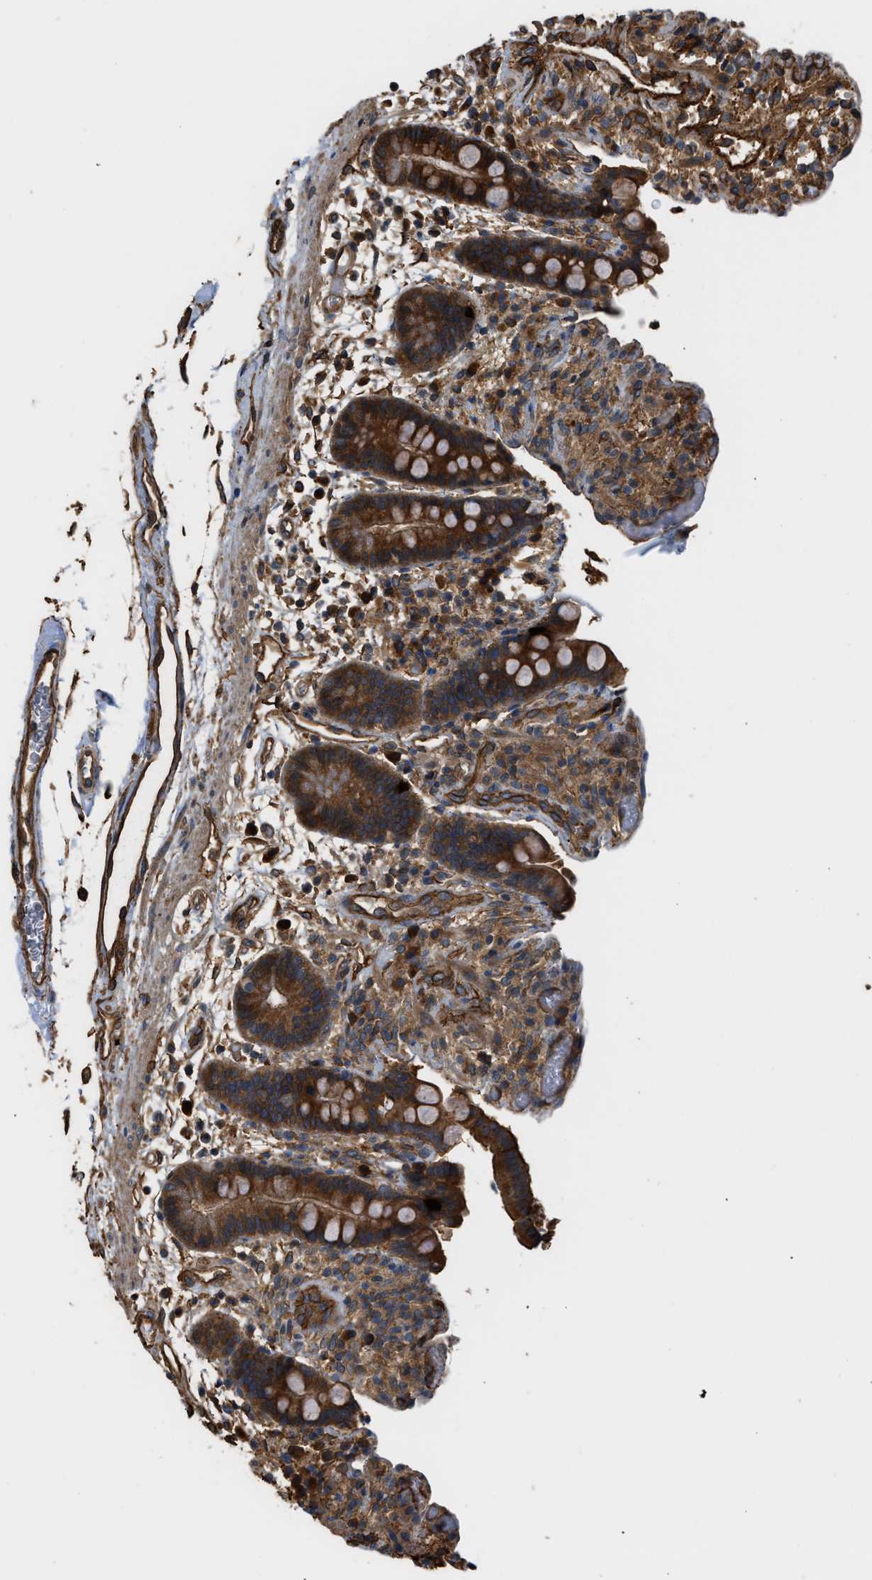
{"staining": {"intensity": "strong", "quantity": ">75%", "location": "cytoplasmic/membranous"}, "tissue": "colon", "cell_type": "Endothelial cells", "image_type": "normal", "snomed": [{"axis": "morphology", "description": "Normal tissue, NOS"}, {"axis": "topography", "description": "Colon"}], "caption": "Protein staining by immunohistochemistry (IHC) demonstrates strong cytoplasmic/membranous staining in approximately >75% of endothelial cells in unremarkable colon.", "gene": "DDHD2", "patient": {"sex": "male", "age": 73}}